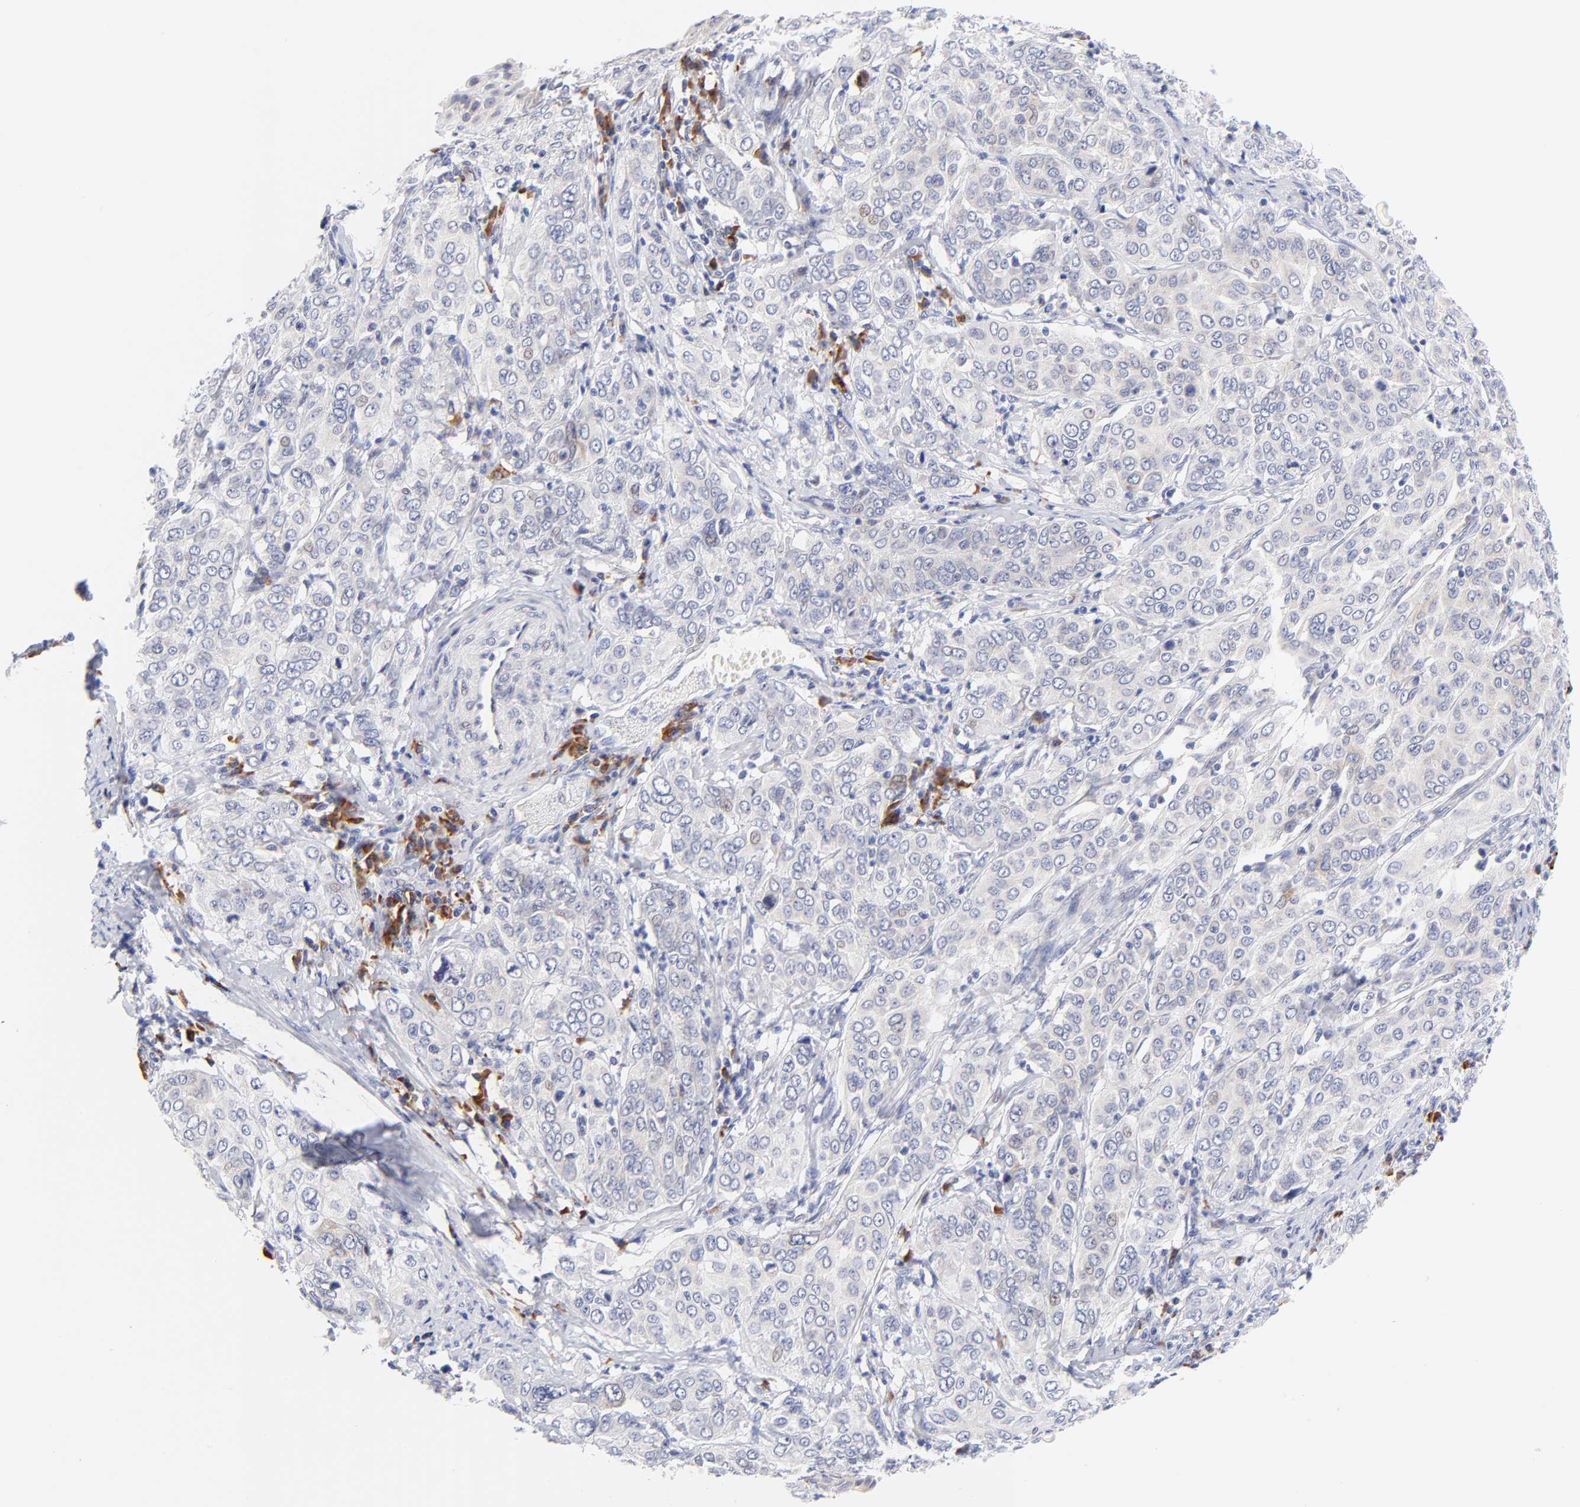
{"staining": {"intensity": "negative", "quantity": "none", "location": "none"}, "tissue": "cervical cancer", "cell_type": "Tumor cells", "image_type": "cancer", "snomed": [{"axis": "morphology", "description": "Squamous cell carcinoma, NOS"}, {"axis": "topography", "description": "Cervix"}], "caption": "Squamous cell carcinoma (cervical) was stained to show a protein in brown. There is no significant expression in tumor cells. (DAB (3,3'-diaminobenzidine) immunohistochemistry (IHC) visualized using brightfield microscopy, high magnification).", "gene": "AFF2", "patient": {"sex": "female", "age": 38}}